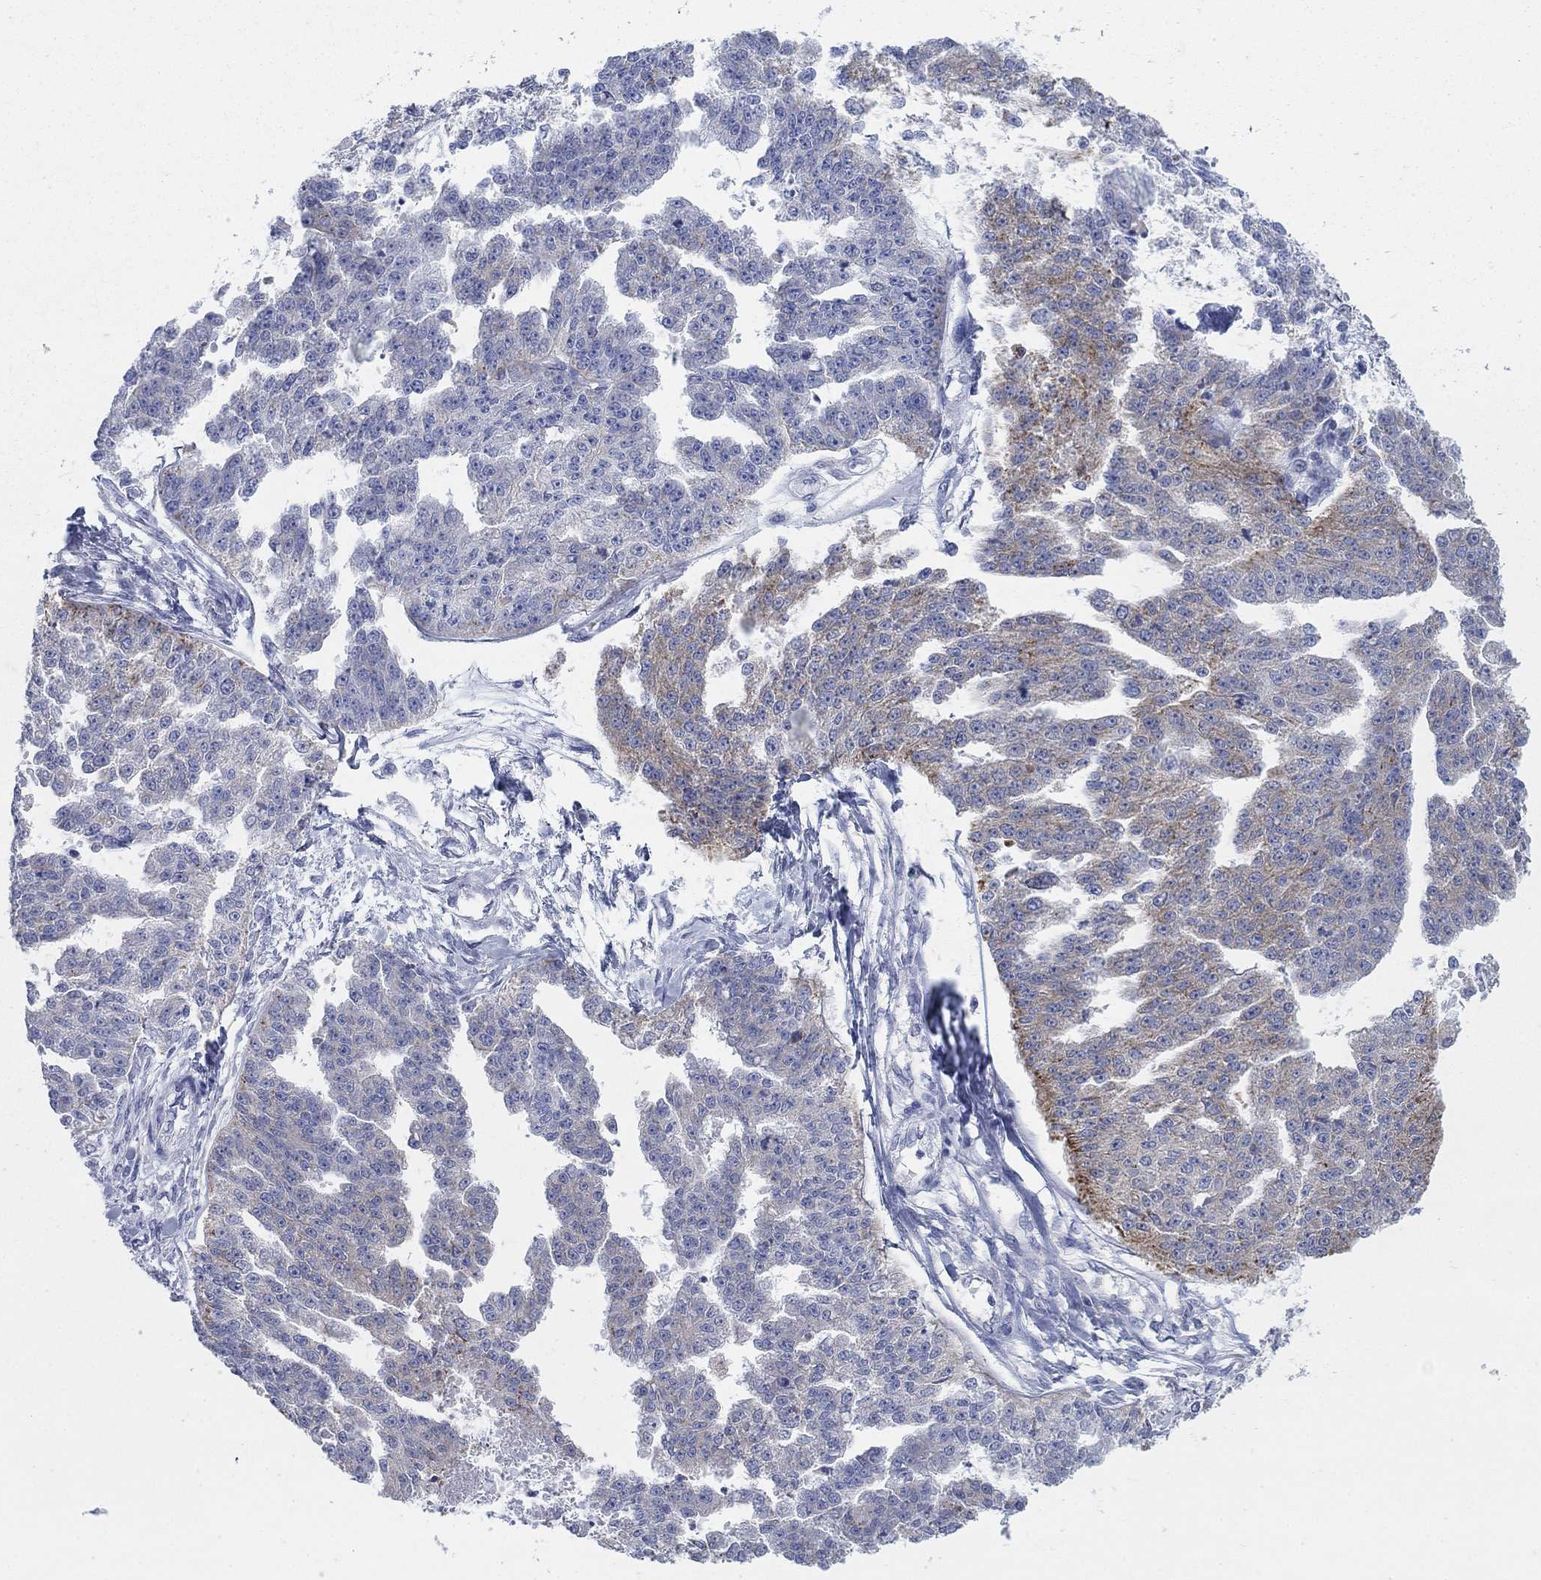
{"staining": {"intensity": "moderate", "quantity": "<25%", "location": "cytoplasmic/membranous"}, "tissue": "ovarian cancer", "cell_type": "Tumor cells", "image_type": "cancer", "snomed": [{"axis": "morphology", "description": "Cystadenocarcinoma, serous, NOS"}, {"axis": "topography", "description": "Ovary"}], "caption": "Brown immunohistochemical staining in serous cystadenocarcinoma (ovarian) exhibits moderate cytoplasmic/membranous expression in approximately <25% of tumor cells. (DAB (3,3'-diaminobenzidine) IHC with brightfield microscopy, high magnification).", "gene": "SCCPDH", "patient": {"sex": "female", "age": 58}}